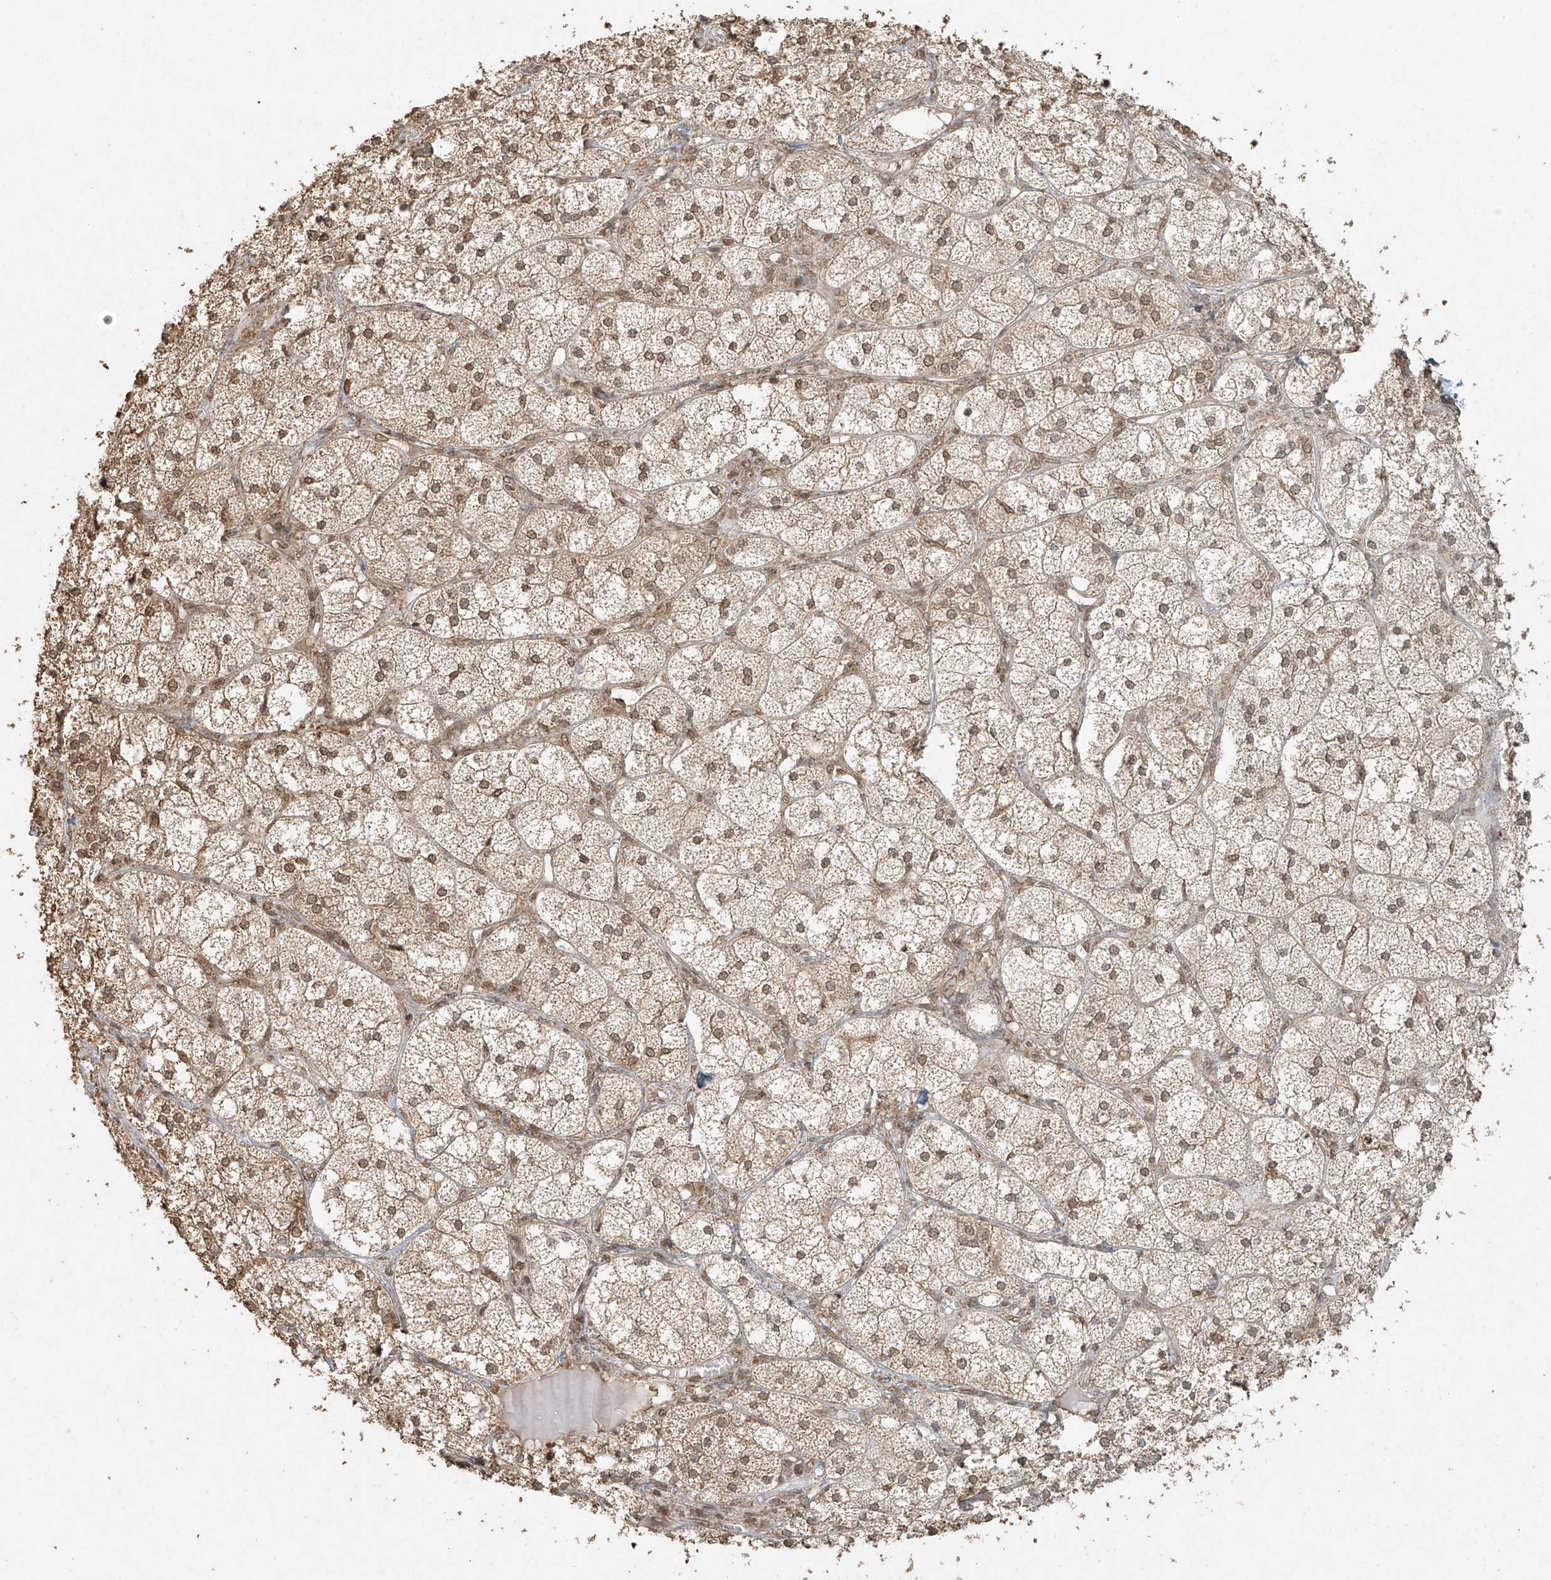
{"staining": {"intensity": "moderate", "quantity": ">75%", "location": "cytoplasmic/membranous,nuclear"}, "tissue": "adrenal gland", "cell_type": "Glandular cells", "image_type": "normal", "snomed": [{"axis": "morphology", "description": "Normal tissue, NOS"}, {"axis": "topography", "description": "Adrenal gland"}], "caption": "Brown immunohistochemical staining in normal adrenal gland reveals moderate cytoplasmic/membranous,nuclear staining in about >75% of glandular cells. The staining was performed using DAB (3,3'-diaminobenzidine), with brown indicating positive protein expression. Nuclei are stained blue with hematoxylin.", "gene": "TIGAR", "patient": {"sex": "female", "age": 61}}